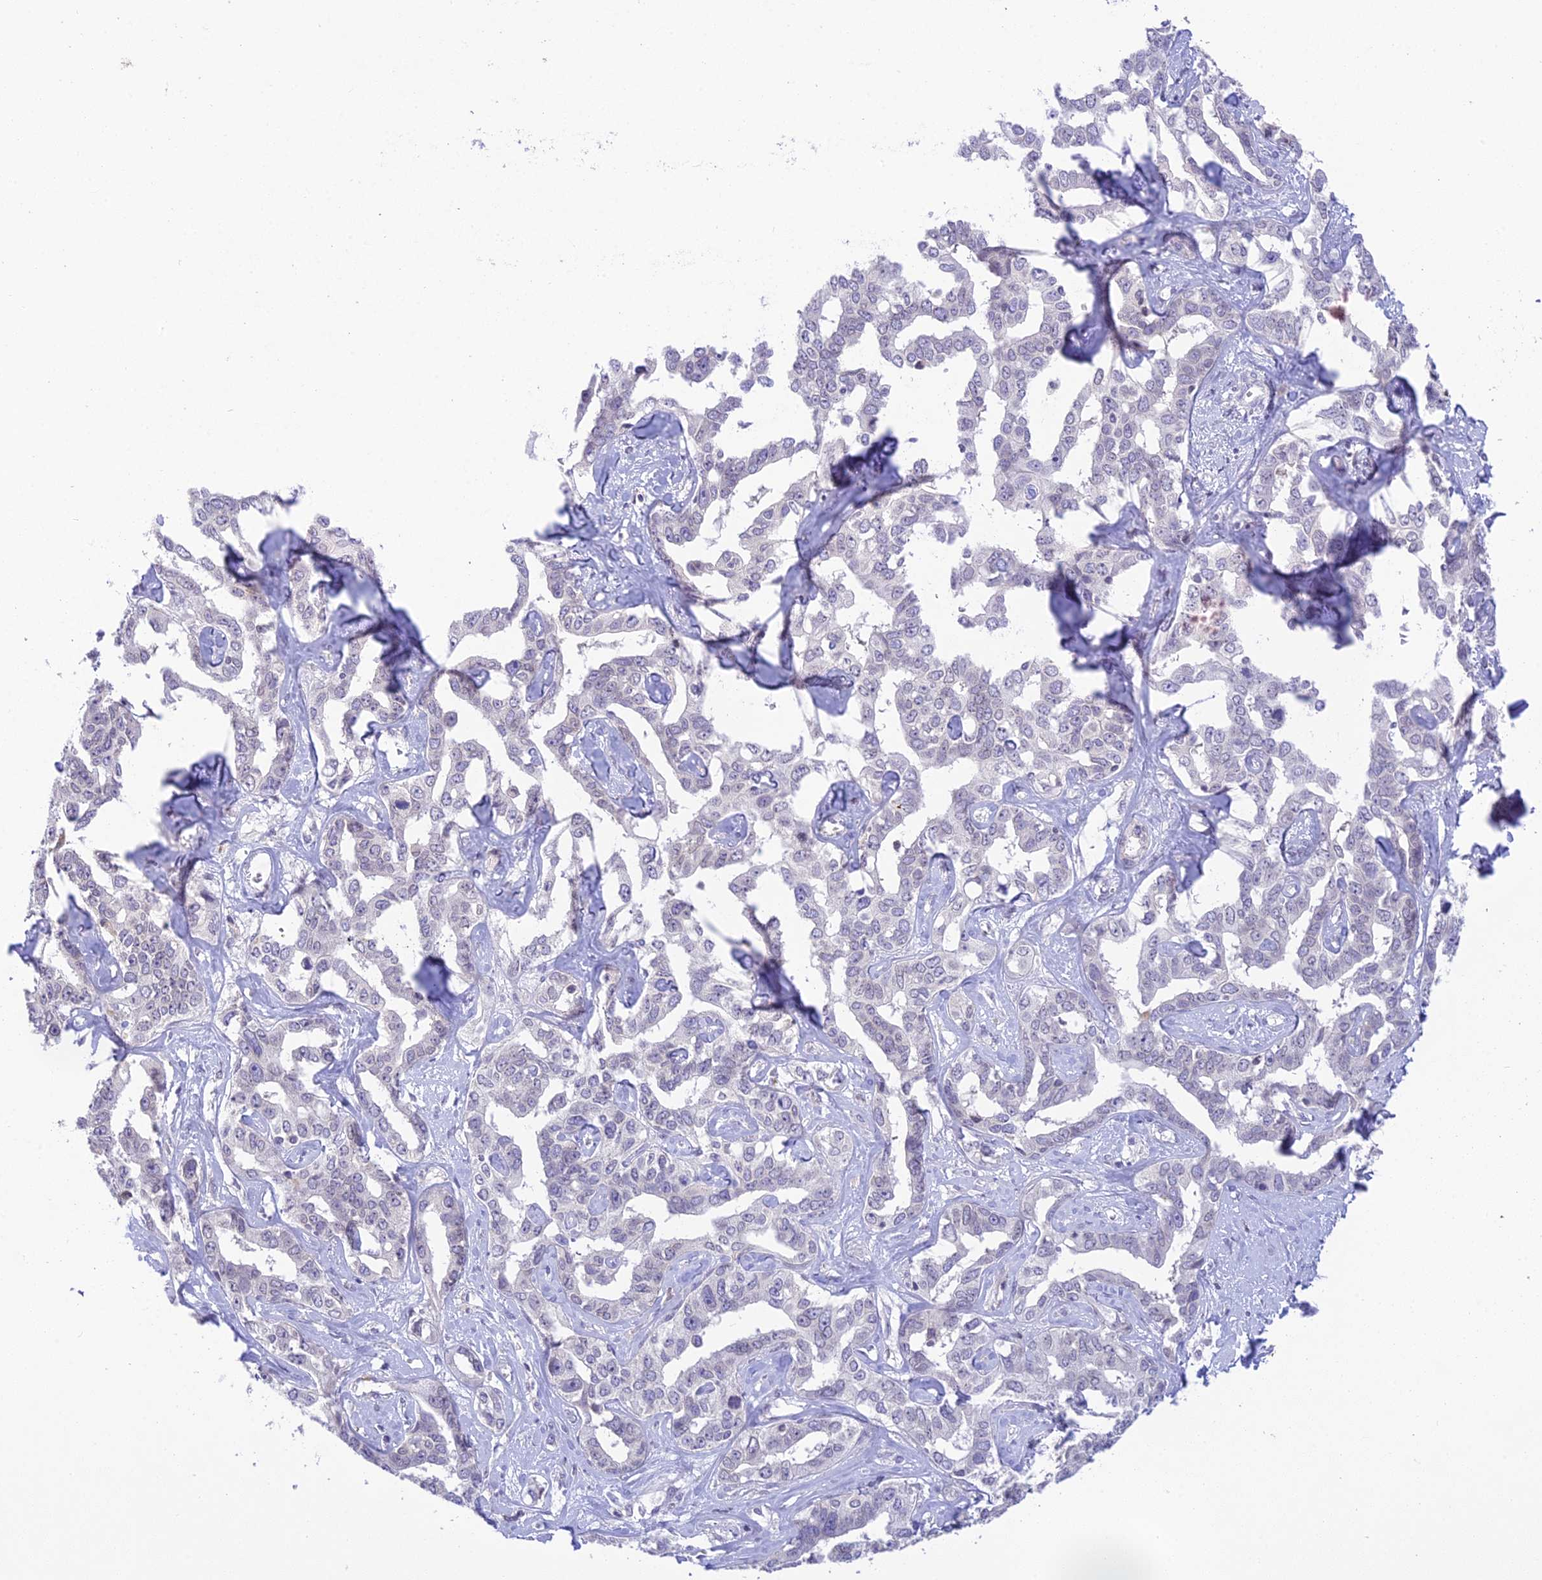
{"staining": {"intensity": "negative", "quantity": "none", "location": "none"}, "tissue": "liver cancer", "cell_type": "Tumor cells", "image_type": "cancer", "snomed": [{"axis": "morphology", "description": "Cholangiocarcinoma"}, {"axis": "topography", "description": "Liver"}], "caption": "There is no significant expression in tumor cells of liver cancer.", "gene": "BMT2", "patient": {"sex": "male", "age": 59}}